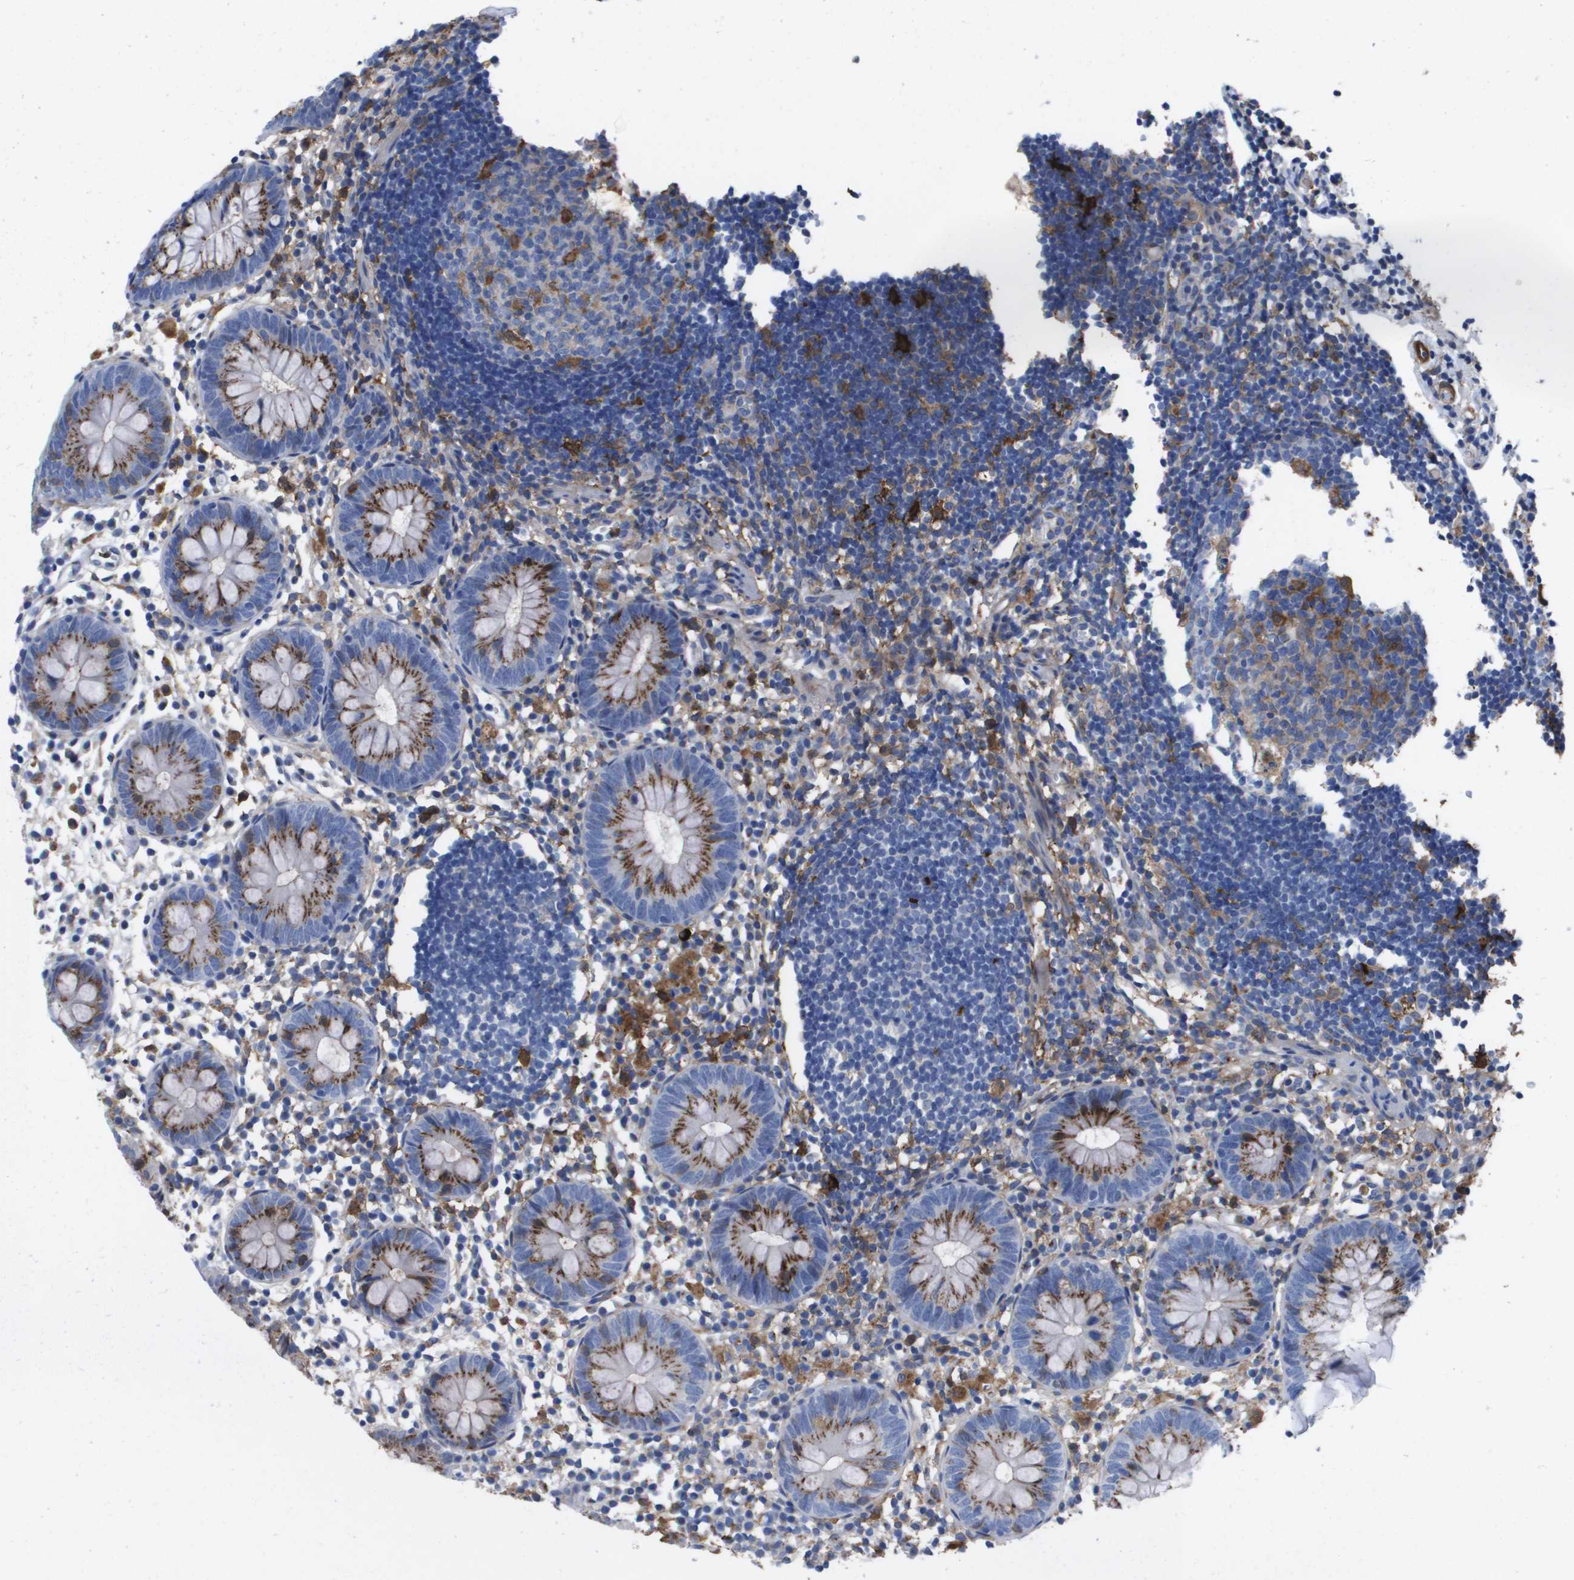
{"staining": {"intensity": "moderate", "quantity": ">75%", "location": "cytoplasmic/membranous"}, "tissue": "appendix", "cell_type": "Glandular cells", "image_type": "normal", "snomed": [{"axis": "morphology", "description": "Normal tissue, NOS"}, {"axis": "topography", "description": "Appendix"}], "caption": "Appendix stained with immunohistochemistry demonstrates moderate cytoplasmic/membranous expression in about >75% of glandular cells.", "gene": "SLC37A2", "patient": {"sex": "female", "age": 20}}